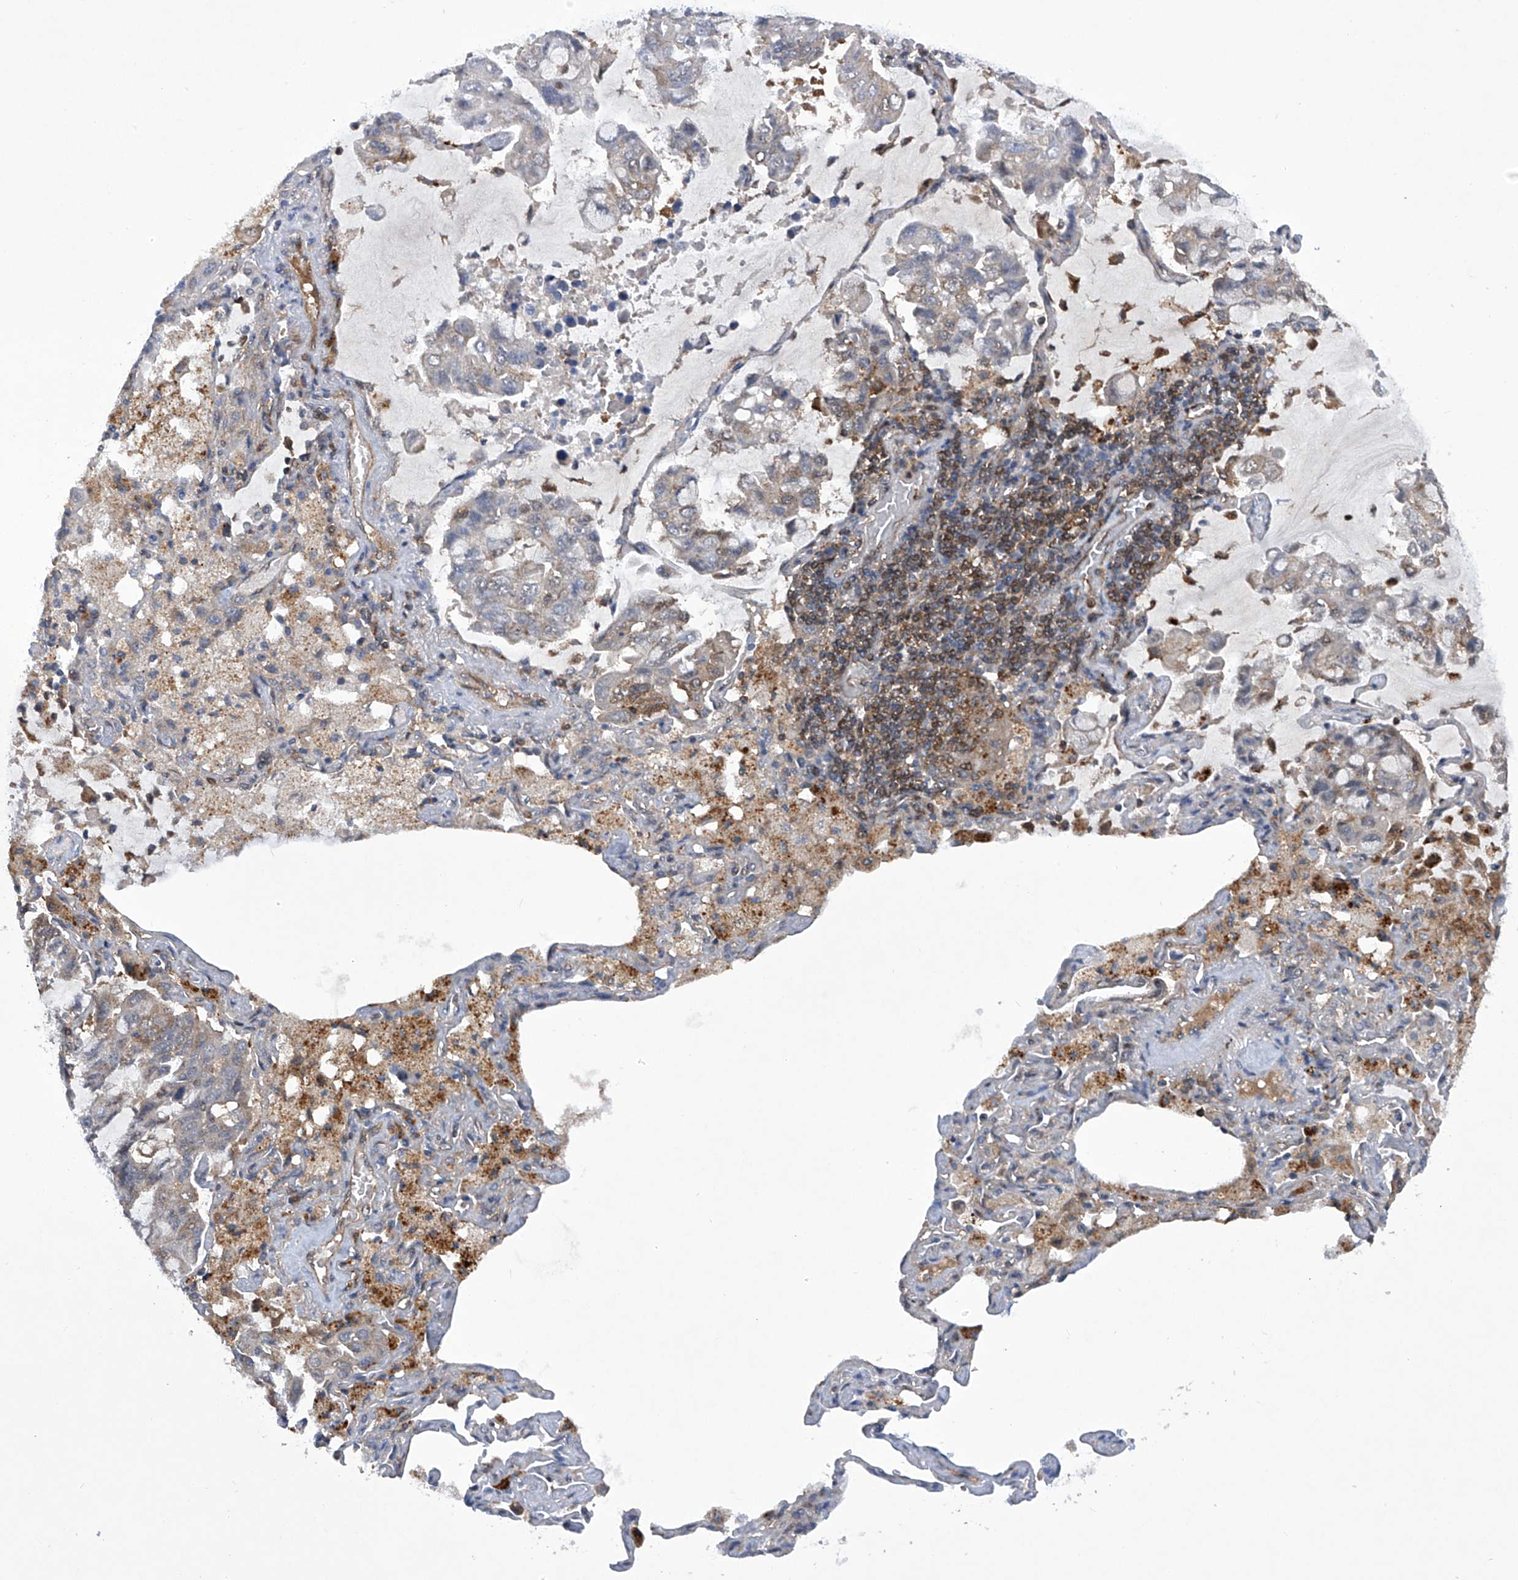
{"staining": {"intensity": "negative", "quantity": "none", "location": "none"}, "tissue": "lung cancer", "cell_type": "Tumor cells", "image_type": "cancer", "snomed": [{"axis": "morphology", "description": "Adenocarcinoma, NOS"}, {"axis": "topography", "description": "Lung"}], "caption": "High magnification brightfield microscopy of lung cancer stained with DAB (brown) and counterstained with hematoxylin (blue): tumor cells show no significant expression. (DAB (3,3'-diaminobenzidine) IHC visualized using brightfield microscopy, high magnification).", "gene": "CISH", "patient": {"sex": "male", "age": 64}}